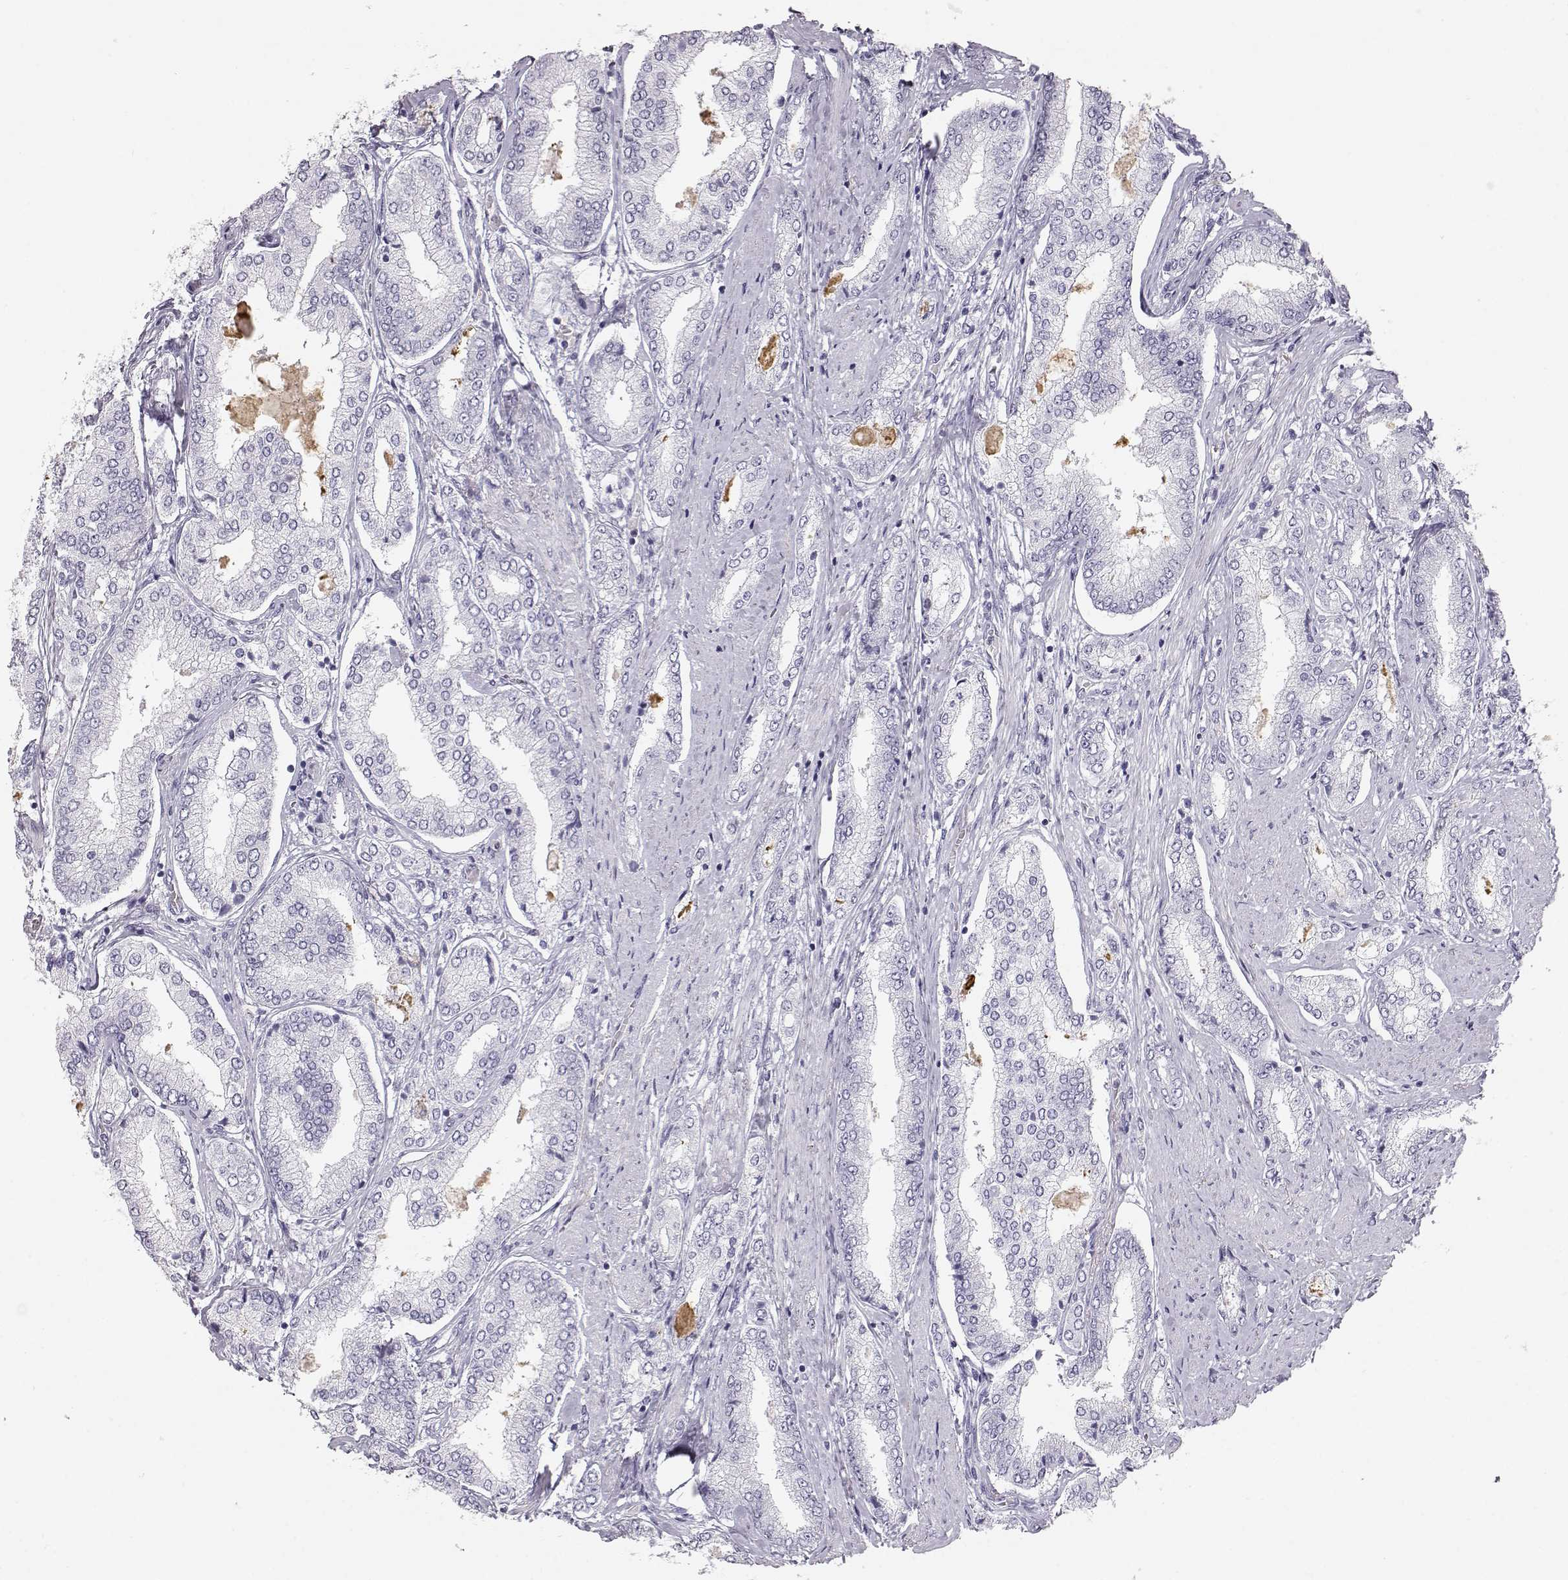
{"staining": {"intensity": "negative", "quantity": "none", "location": "none"}, "tissue": "prostate cancer", "cell_type": "Tumor cells", "image_type": "cancer", "snomed": [{"axis": "morphology", "description": "Adenocarcinoma, NOS"}, {"axis": "topography", "description": "Prostate"}], "caption": "Adenocarcinoma (prostate) stained for a protein using immunohistochemistry shows no positivity tumor cells.", "gene": "KRTAP16-1", "patient": {"sex": "male", "age": 63}}